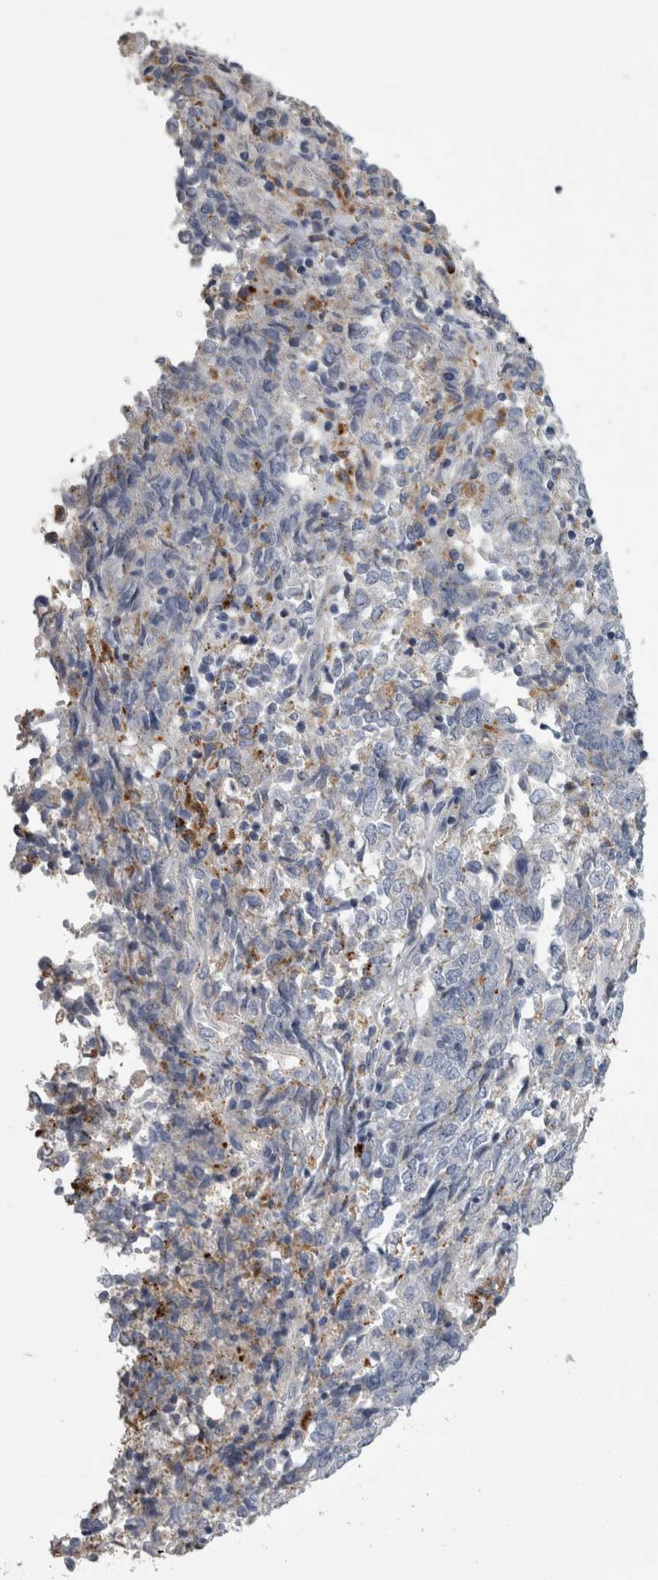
{"staining": {"intensity": "weak", "quantity": "<25%", "location": "cytoplasmic/membranous"}, "tissue": "endometrial cancer", "cell_type": "Tumor cells", "image_type": "cancer", "snomed": [{"axis": "morphology", "description": "Adenocarcinoma, NOS"}, {"axis": "topography", "description": "Endometrium"}], "caption": "Micrograph shows no significant protein staining in tumor cells of adenocarcinoma (endometrial). Brightfield microscopy of IHC stained with DAB (3,3'-diaminobenzidine) (brown) and hematoxylin (blue), captured at high magnification.", "gene": "DPP7", "patient": {"sex": "female", "age": 80}}